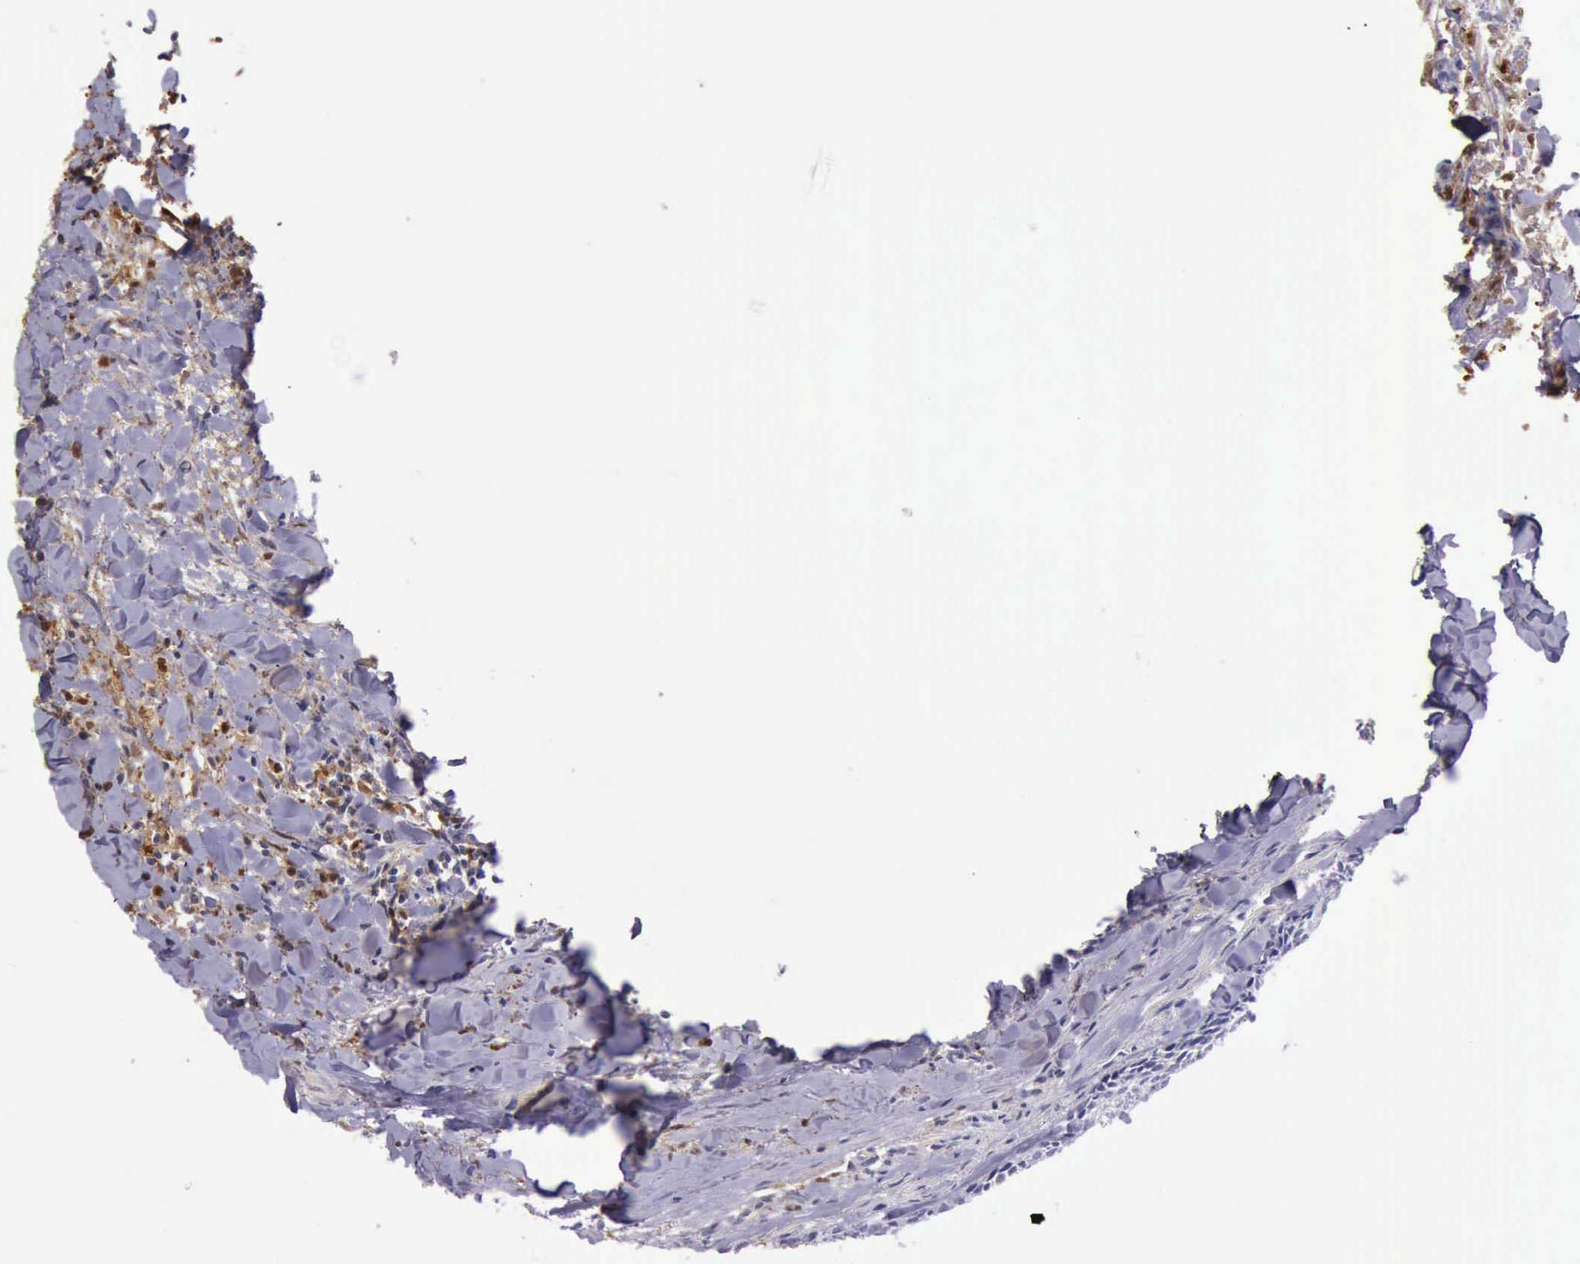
{"staining": {"intensity": "moderate", "quantity": "25%-75%", "location": "cytoplasmic/membranous,nuclear"}, "tissue": "head and neck cancer", "cell_type": "Tumor cells", "image_type": "cancer", "snomed": [{"axis": "morphology", "description": "Squamous cell carcinoma, NOS"}, {"axis": "topography", "description": "Salivary gland"}, {"axis": "topography", "description": "Head-Neck"}], "caption": "The image reveals staining of squamous cell carcinoma (head and neck), revealing moderate cytoplasmic/membranous and nuclear protein expression (brown color) within tumor cells.", "gene": "TYMP", "patient": {"sex": "male", "age": 70}}